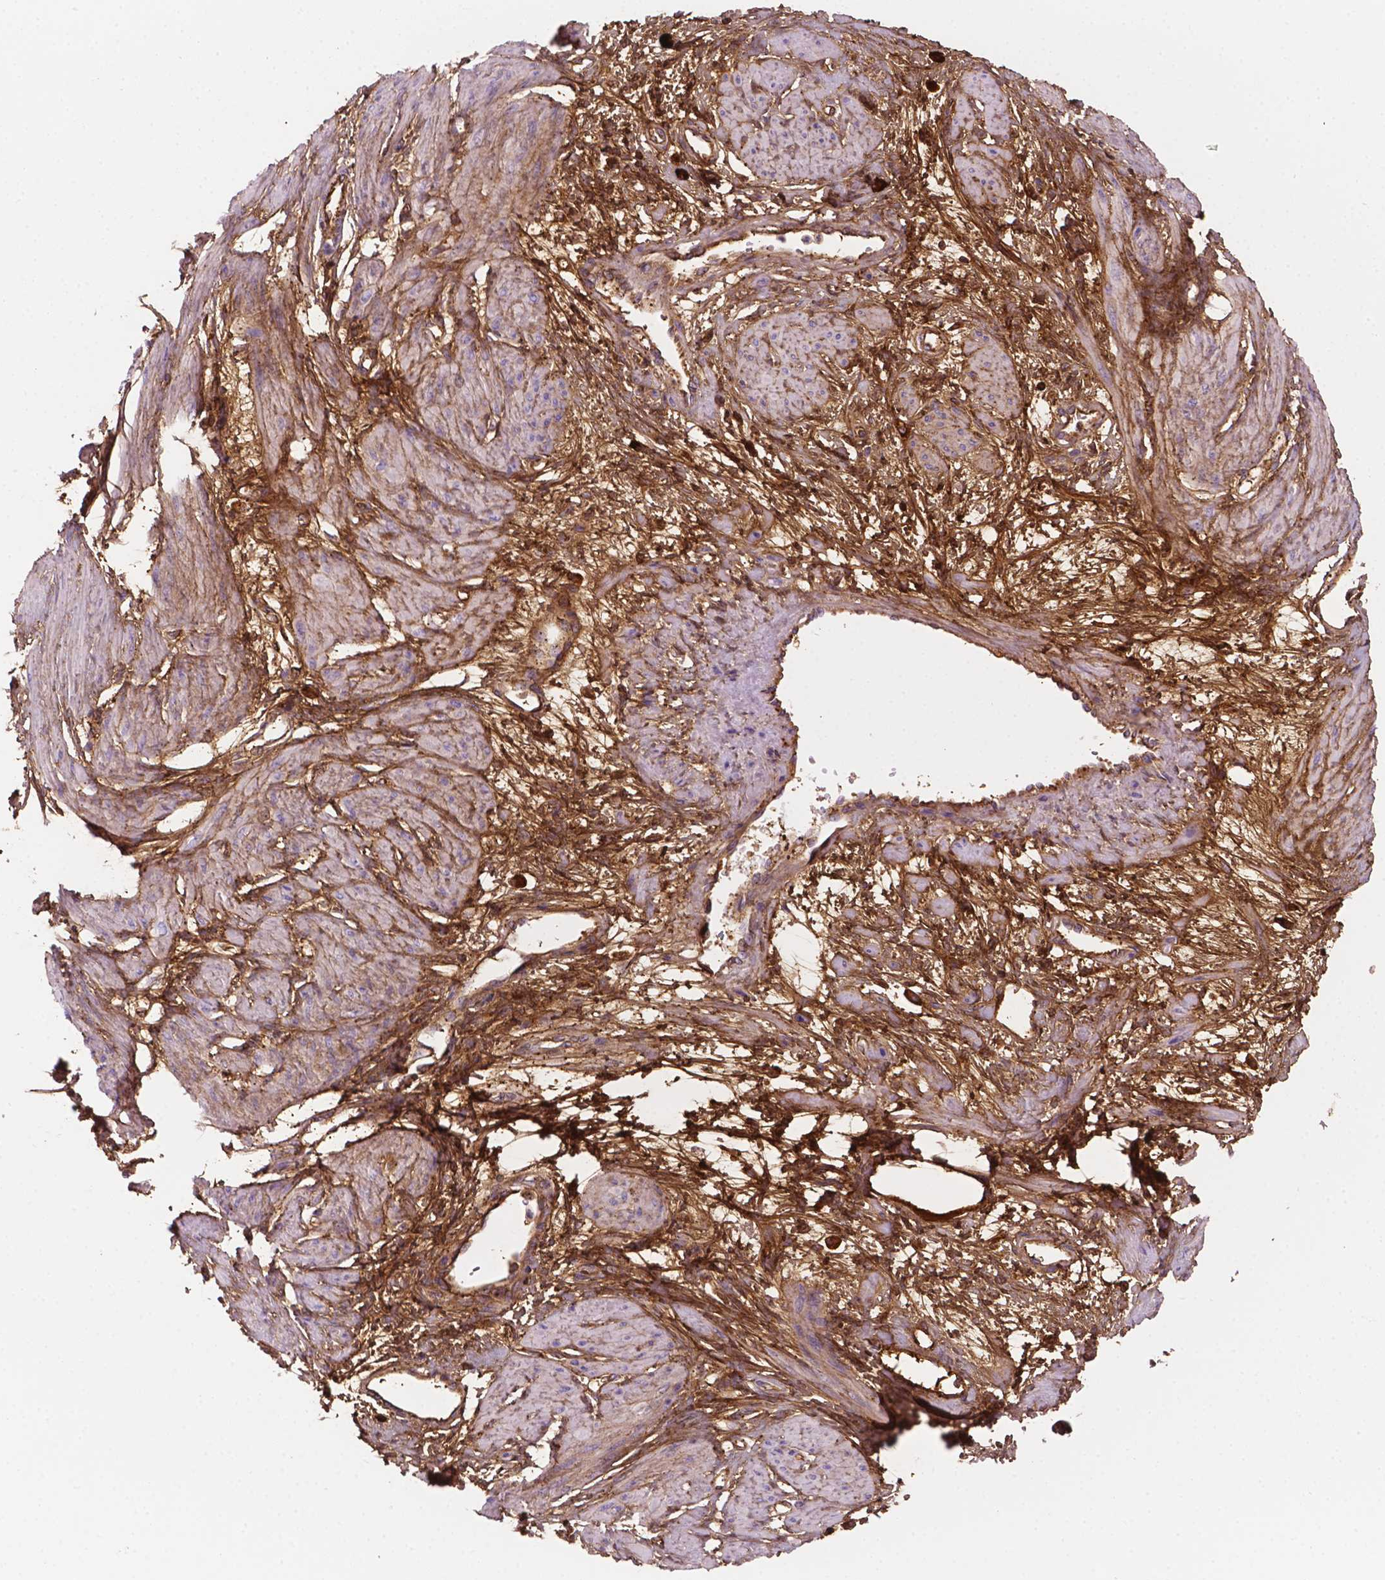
{"staining": {"intensity": "moderate", "quantity": "<25%", "location": "nuclear"}, "tissue": "smooth muscle", "cell_type": "Smooth muscle cells", "image_type": "normal", "snomed": [{"axis": "morphology", "description": "Normal tissue, NOS"}, {"axis": "topography", "description": "Smooth muscle"}, {"axis": "topography", "description": "Uterus"}], "caption": "Immunohistochemistry (IHC) staining of normal smooth muscle, which exhibits low levels of moderate nuclear expression in about <25% of smooth muscle cells indicating moderate nuclear protein positivity. The staining was performed using DAB (brown) for protein detection and nuclei were counterstained in hematoxylin (blue).", "gene": "DCN", "patient": {"sex": "female", "age": 39}}